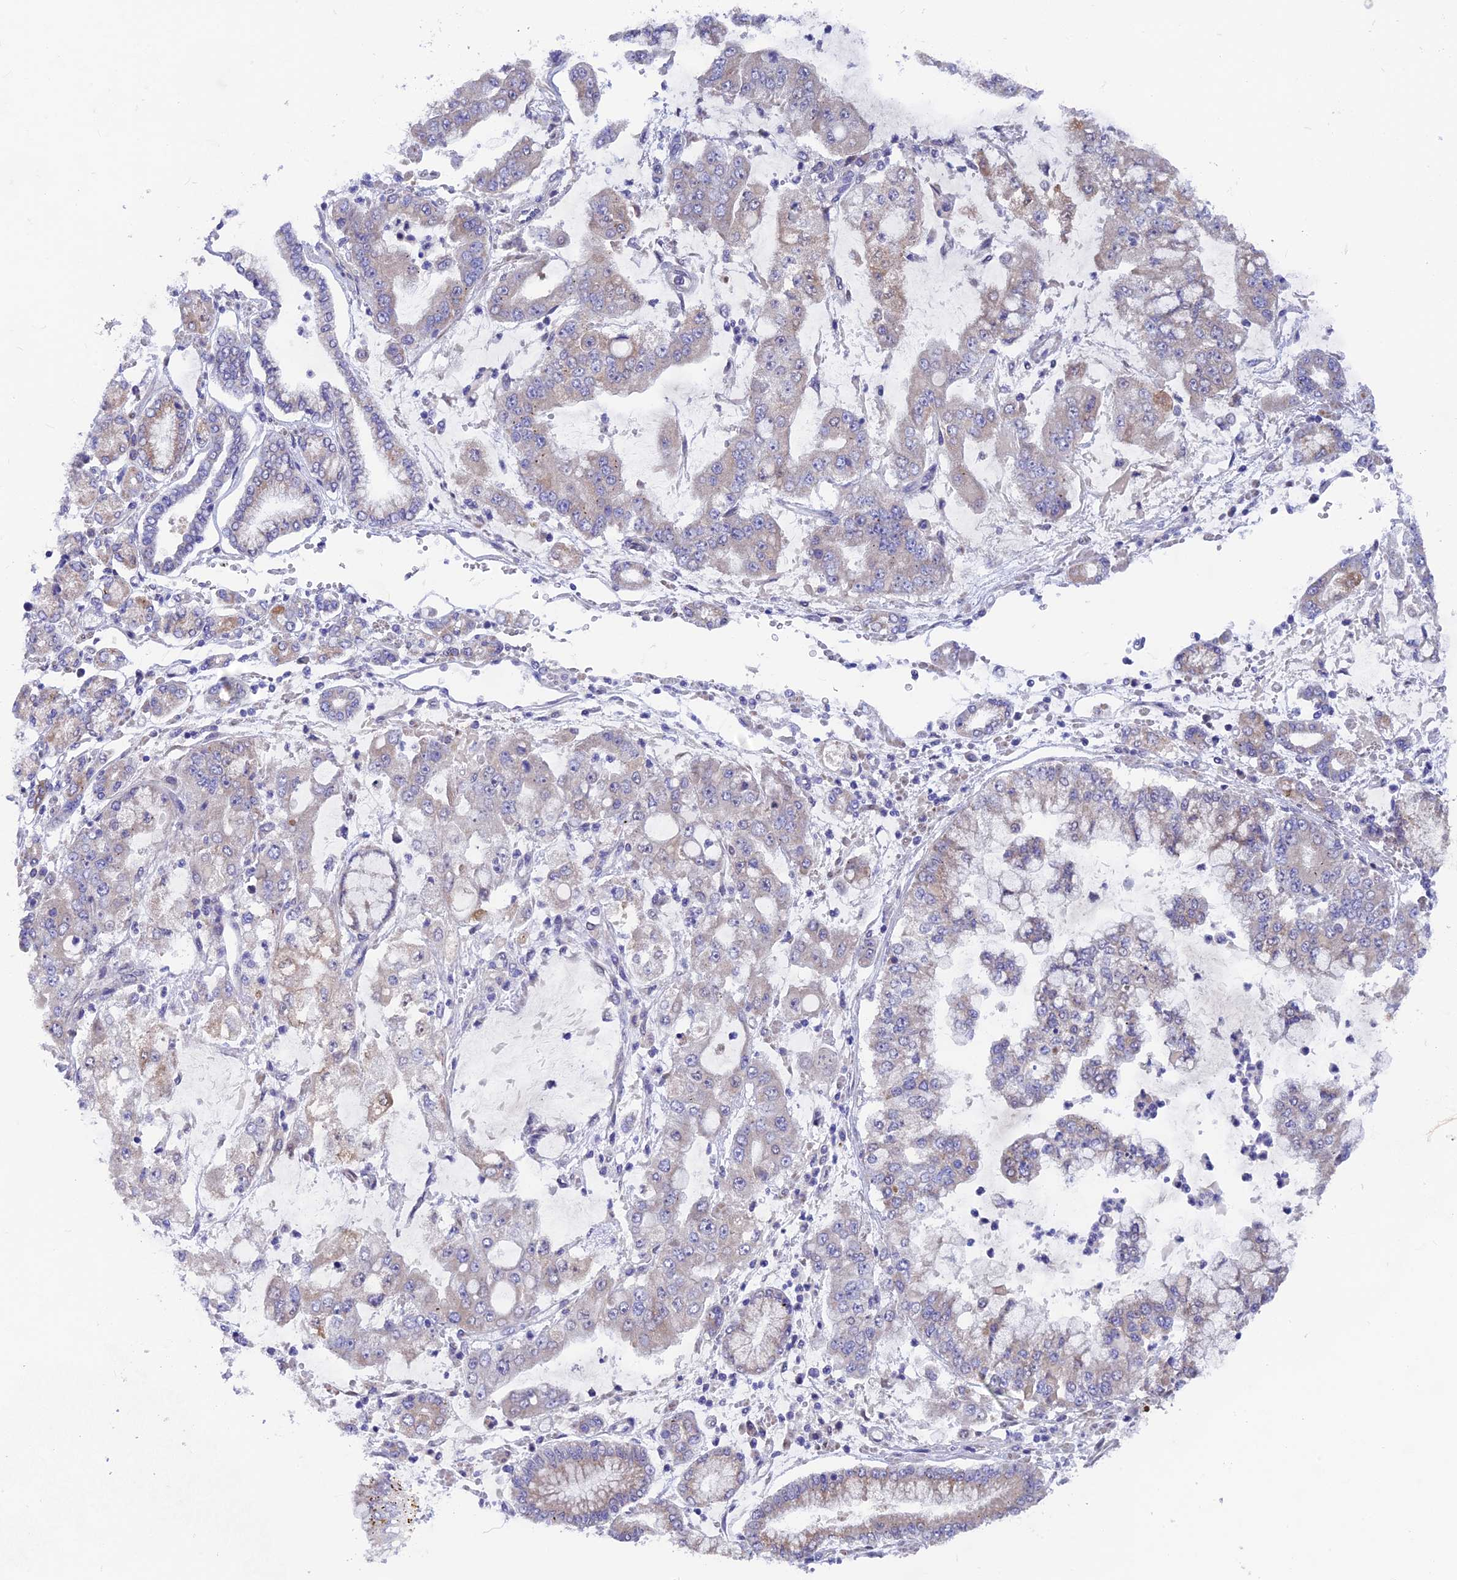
{"staining": {"intensity": "negative", "quantity": "none", "location": "none"}, "tissue": "stomach cancer", "cell_type": "Tumor cells", "image_type": "cancer", "snomed": [{"axis": "morphology", "description": "Adenocarcinoma, NOS"}, {"axis": "topography", "description": "Stomach"}], "caption": "This is a micrograph of IHC staining of adenocarcinoma (stomach), which shows no positivity in tumor cells.", "gene": "AK4", "patient": {"sex": "male", "age": 76}}